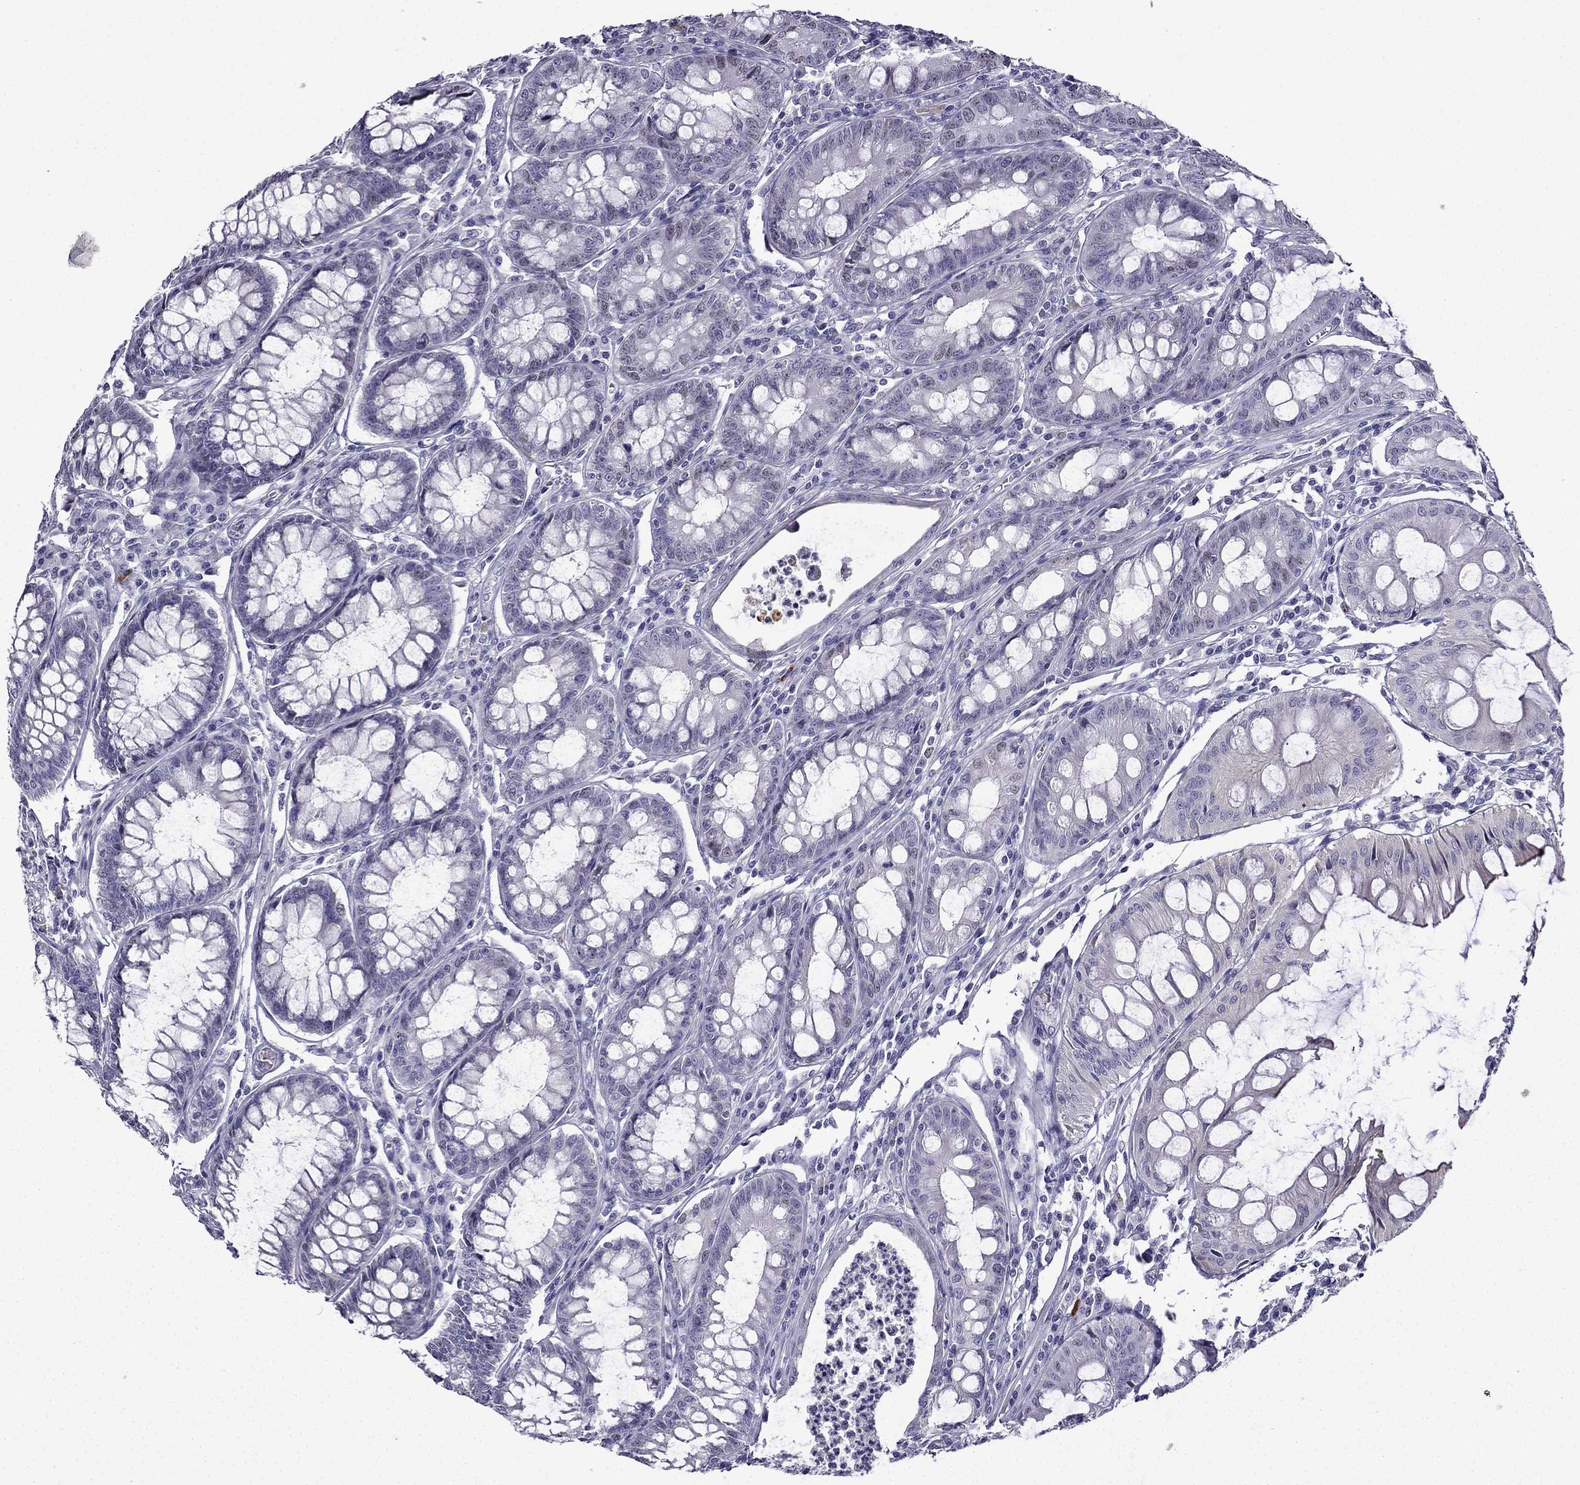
{"staining": {"intensity": "negative", "quantity": "none", "location": "none"}, "tissue": "colorectal cancer", "cell_type": "Tumor cells", "image_type": "cancer", "snomed": [{"axis": "morphology", "description": "Adenocarcinoma, NOS"}, {"axis": "topography", "description": "Rectum"}], "caption": "Tumor cells show no significant positivity in colorectal cancer.", "gene": "UHRF1", "patient": {"sex": "female", "age": 85}}